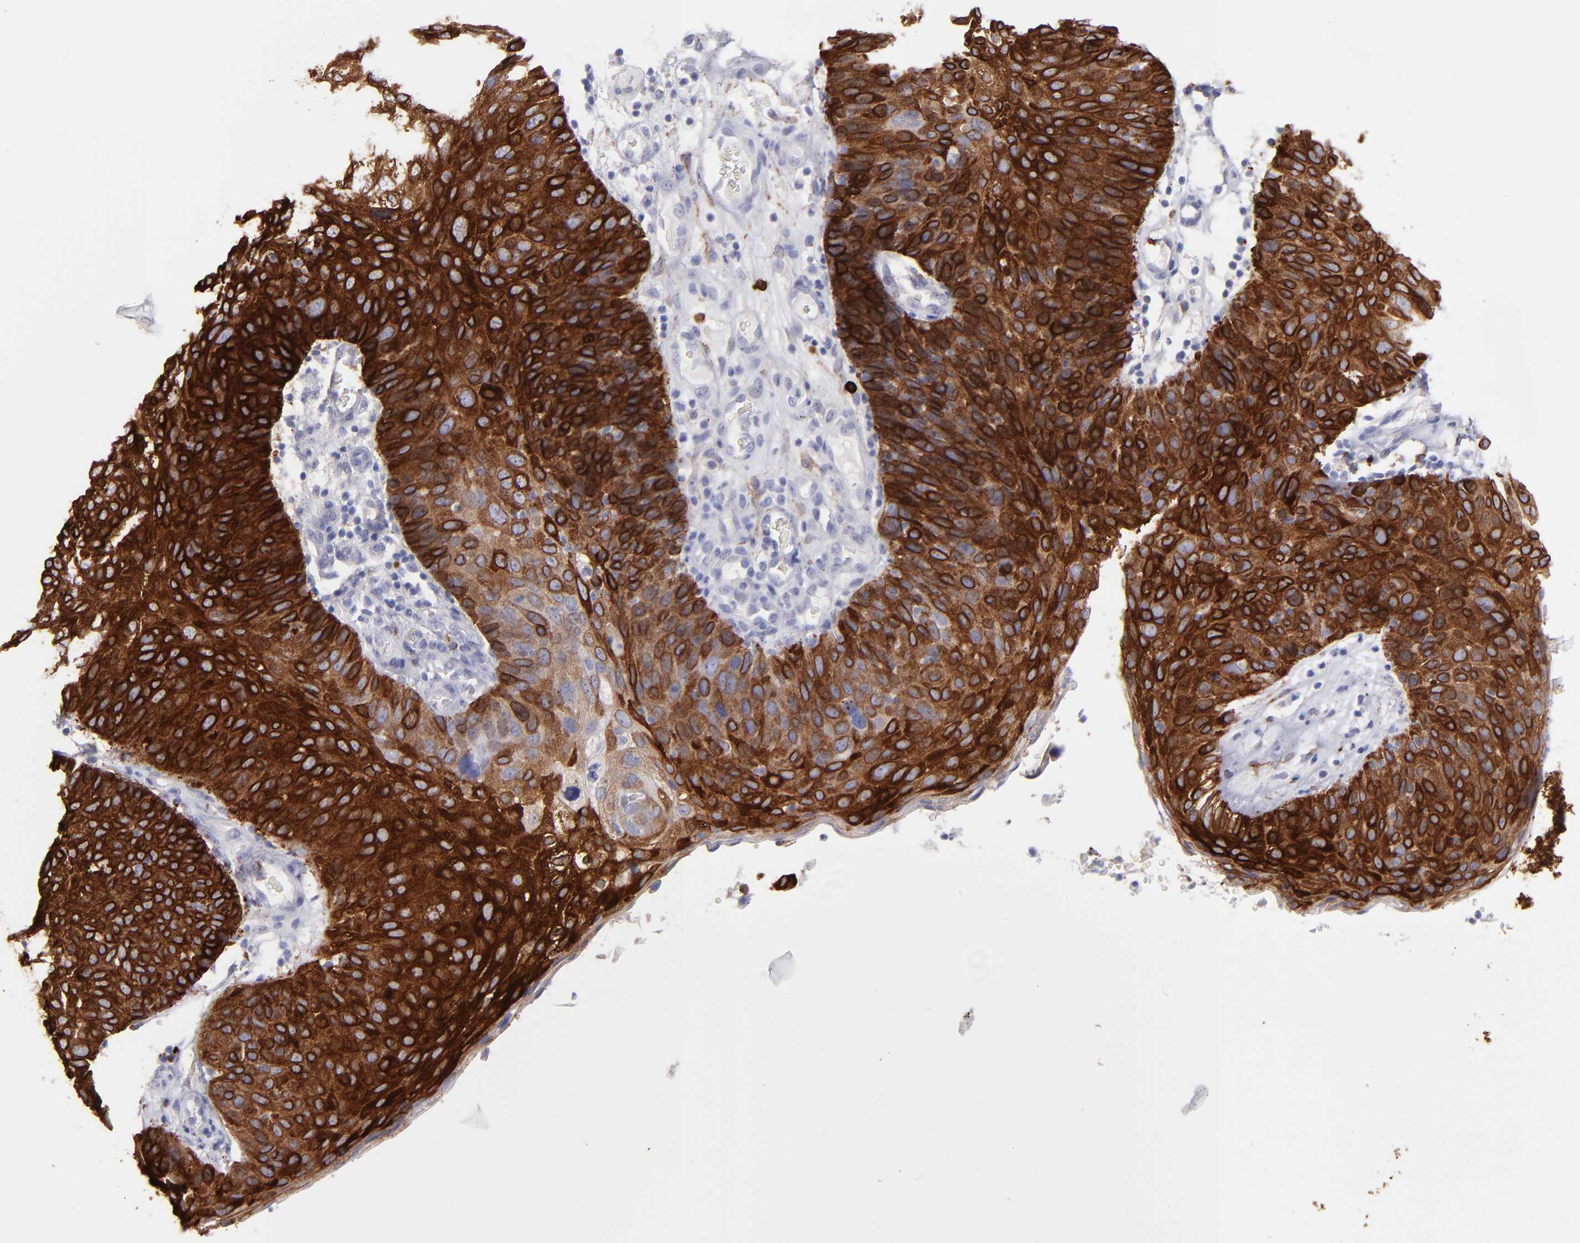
{"staining": {"intensity": "strong", "quantity": ">75%", "location": "cytoplasmic/membranous"}, "tissue": "skin cancer", "cell_type": "Tumor cells", "image_type": "cancer", "snomed": [{"axis": "morphology", "description": "Squamous cell carcinoma, NOS"}, {"axis": "topography", "description": "Skin"}], "caption": "Protein staining displays strong cytoplasmic/membranous staining in approximately >75% of tumor cells in skin cancer (squamous cell carcinoma). Immunohistochemistry (ihc) stains the protein in brown and the nuclei are stained blue.", "gene": "AHNAK2", "patient": {"sex": "male", "age": 87}}